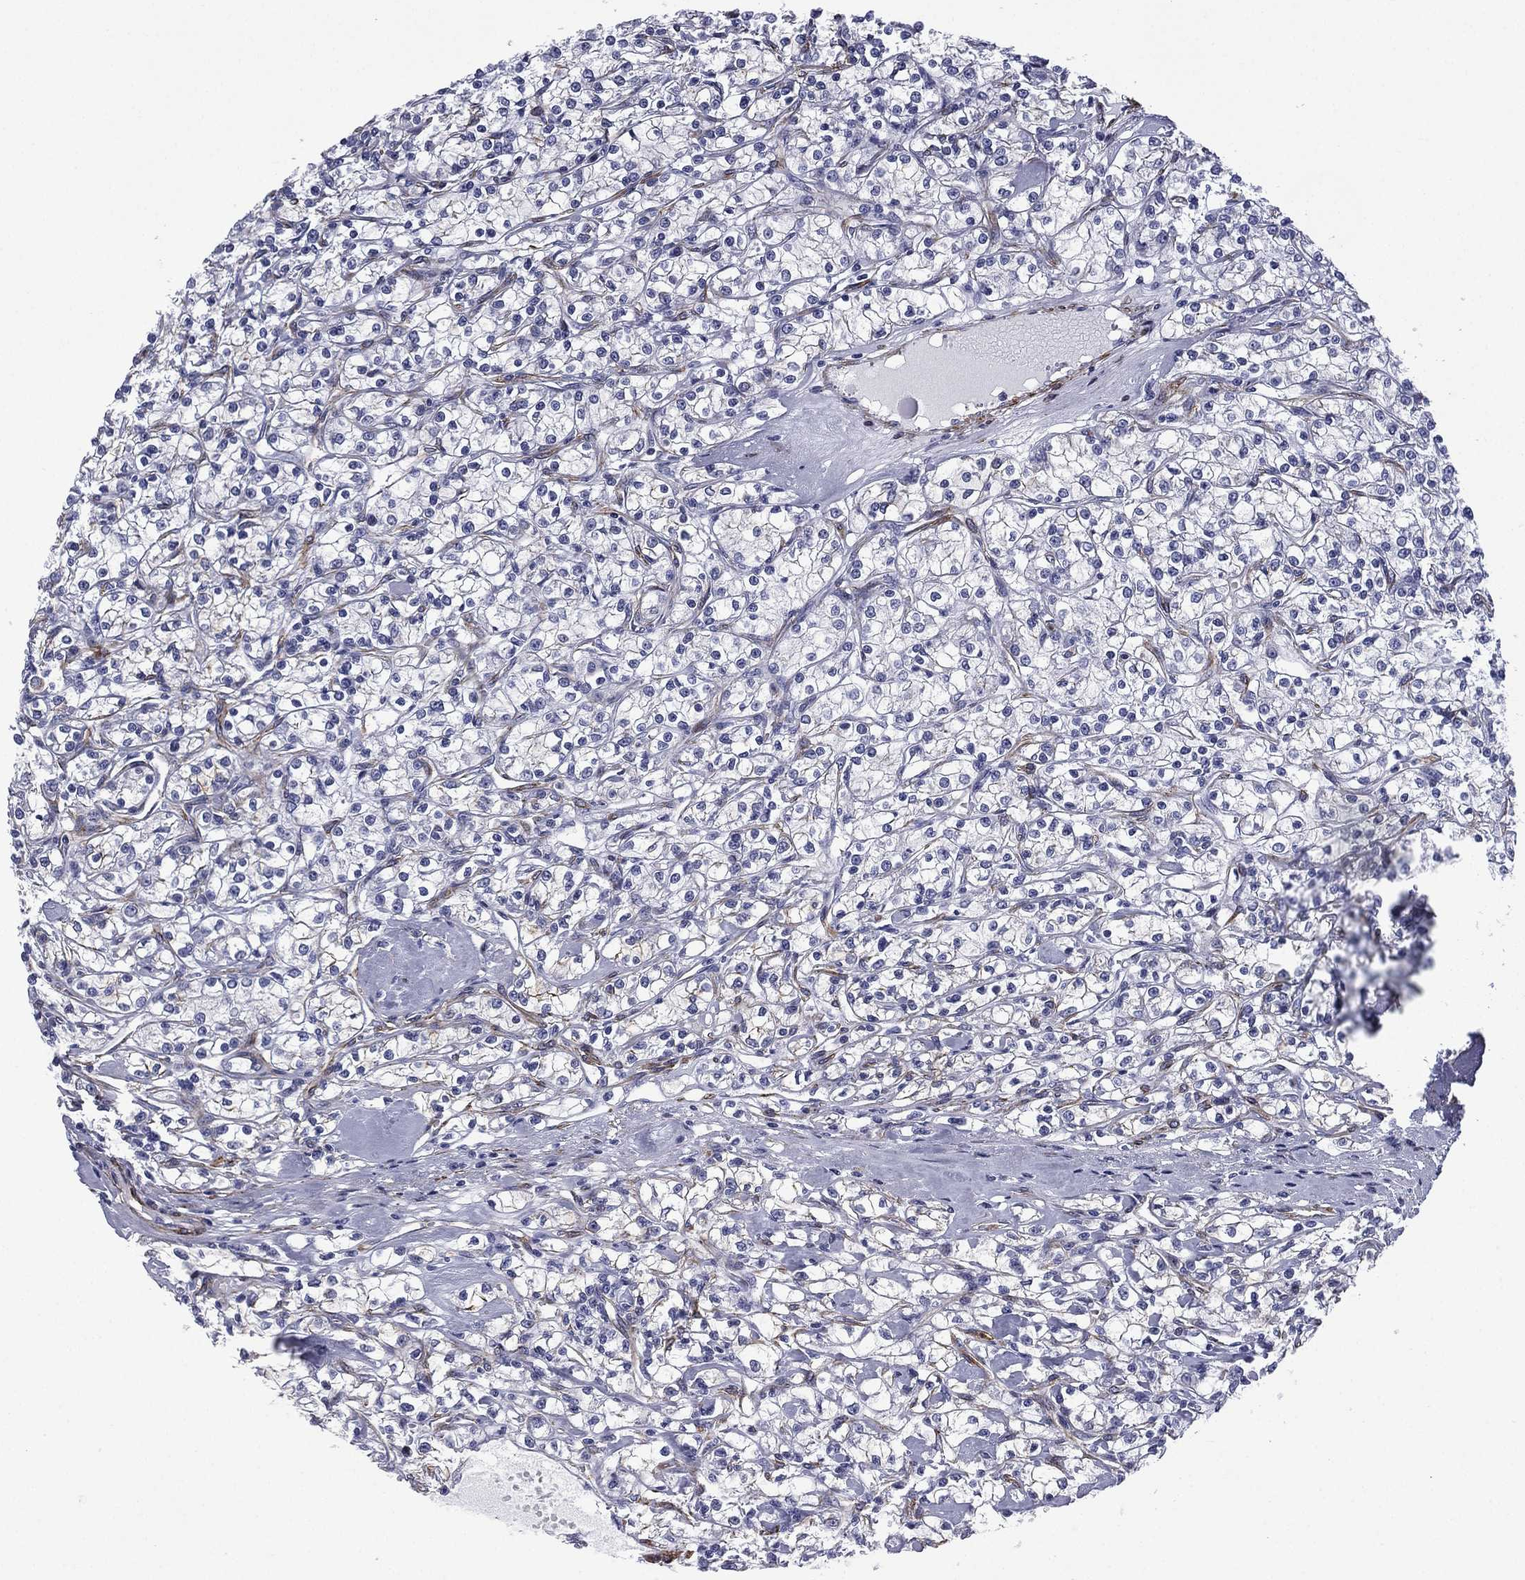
{"staining": {"intensity": "weak", "quantity": "<25%", "location": "cytoplasmic/membranous"}, "tissue": "renal cancer", "cell_type": "Tumor cells", "image_type": "cancer", "snomed": [{"axis": "morphology", "description": "Adenocarcinoma, NOS"}, {"axis": "topography", "description": "Kidney"}], "caption": "Human adenocarcinoma (renal) stained for a protein using immunohistochemistry (IHC) reveals no expression in tumor cells.", "gene": "CAVIN3", "patient": {"sex": "female", "age": 59}}